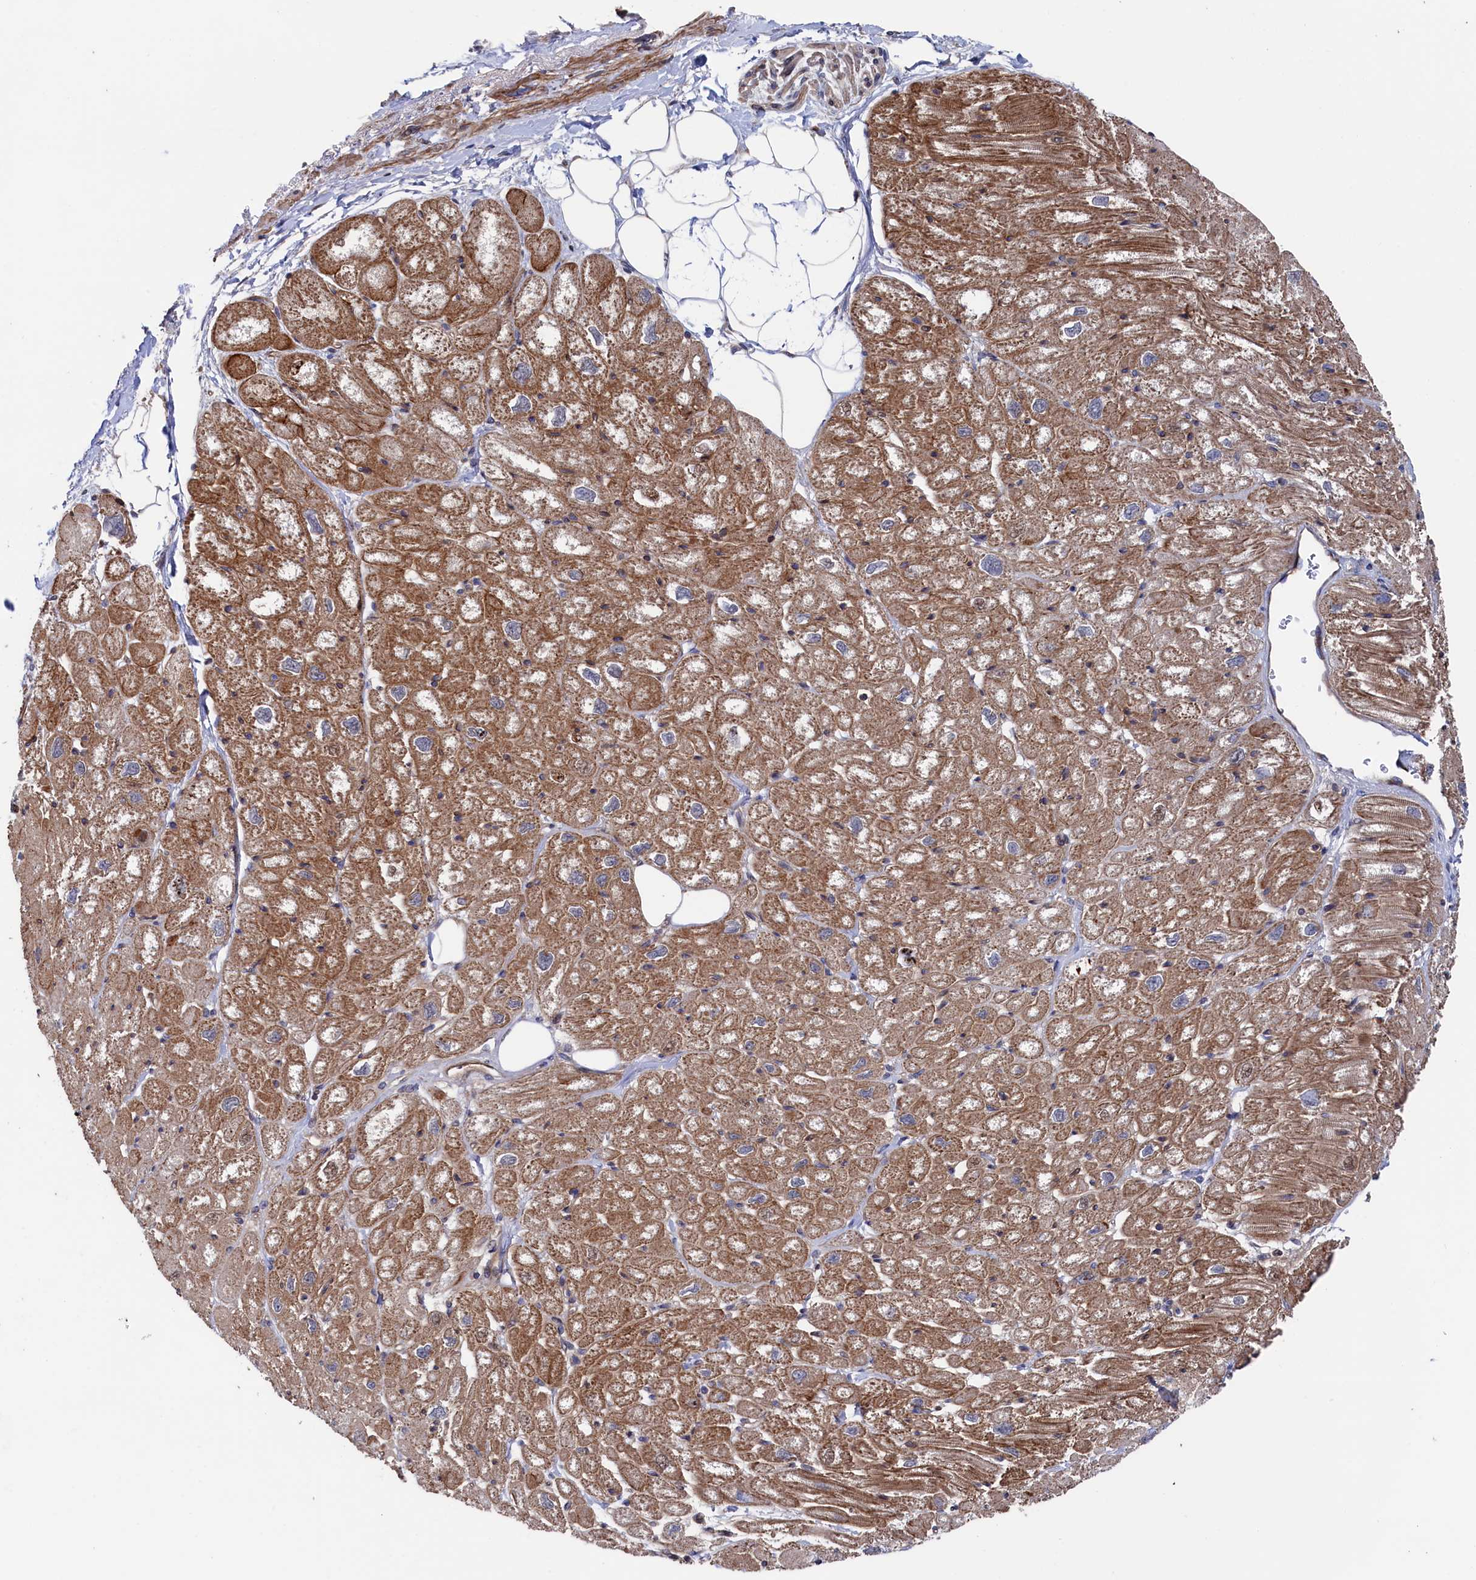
{"staining": {"intensity": "moderate", "quantity": ">75%", "location": "cytoplasmic/membranous,nuclear"}, "tissue": "heart muscle", "cell_type": "Cardiomyocytes", "image_type": "normal", "snomed": [{"axis": "morphology", "description": "Normal tissue, NOS"}, {"axis": "topography", "description": "Heart"}], "caption": "Immunohistochemistry micrograph of benign heart muscle: human heart muscle stained using IHC shows medium levels of moderate protein expression localized specifically in the cytoplasmic/membranous,nuclear of cardiomyocytes, appearing as a cytoplasmic/membranous,nuclear brown color.", "gene": "ZNF891", "patient": {"sex": "male", "age": 50}}